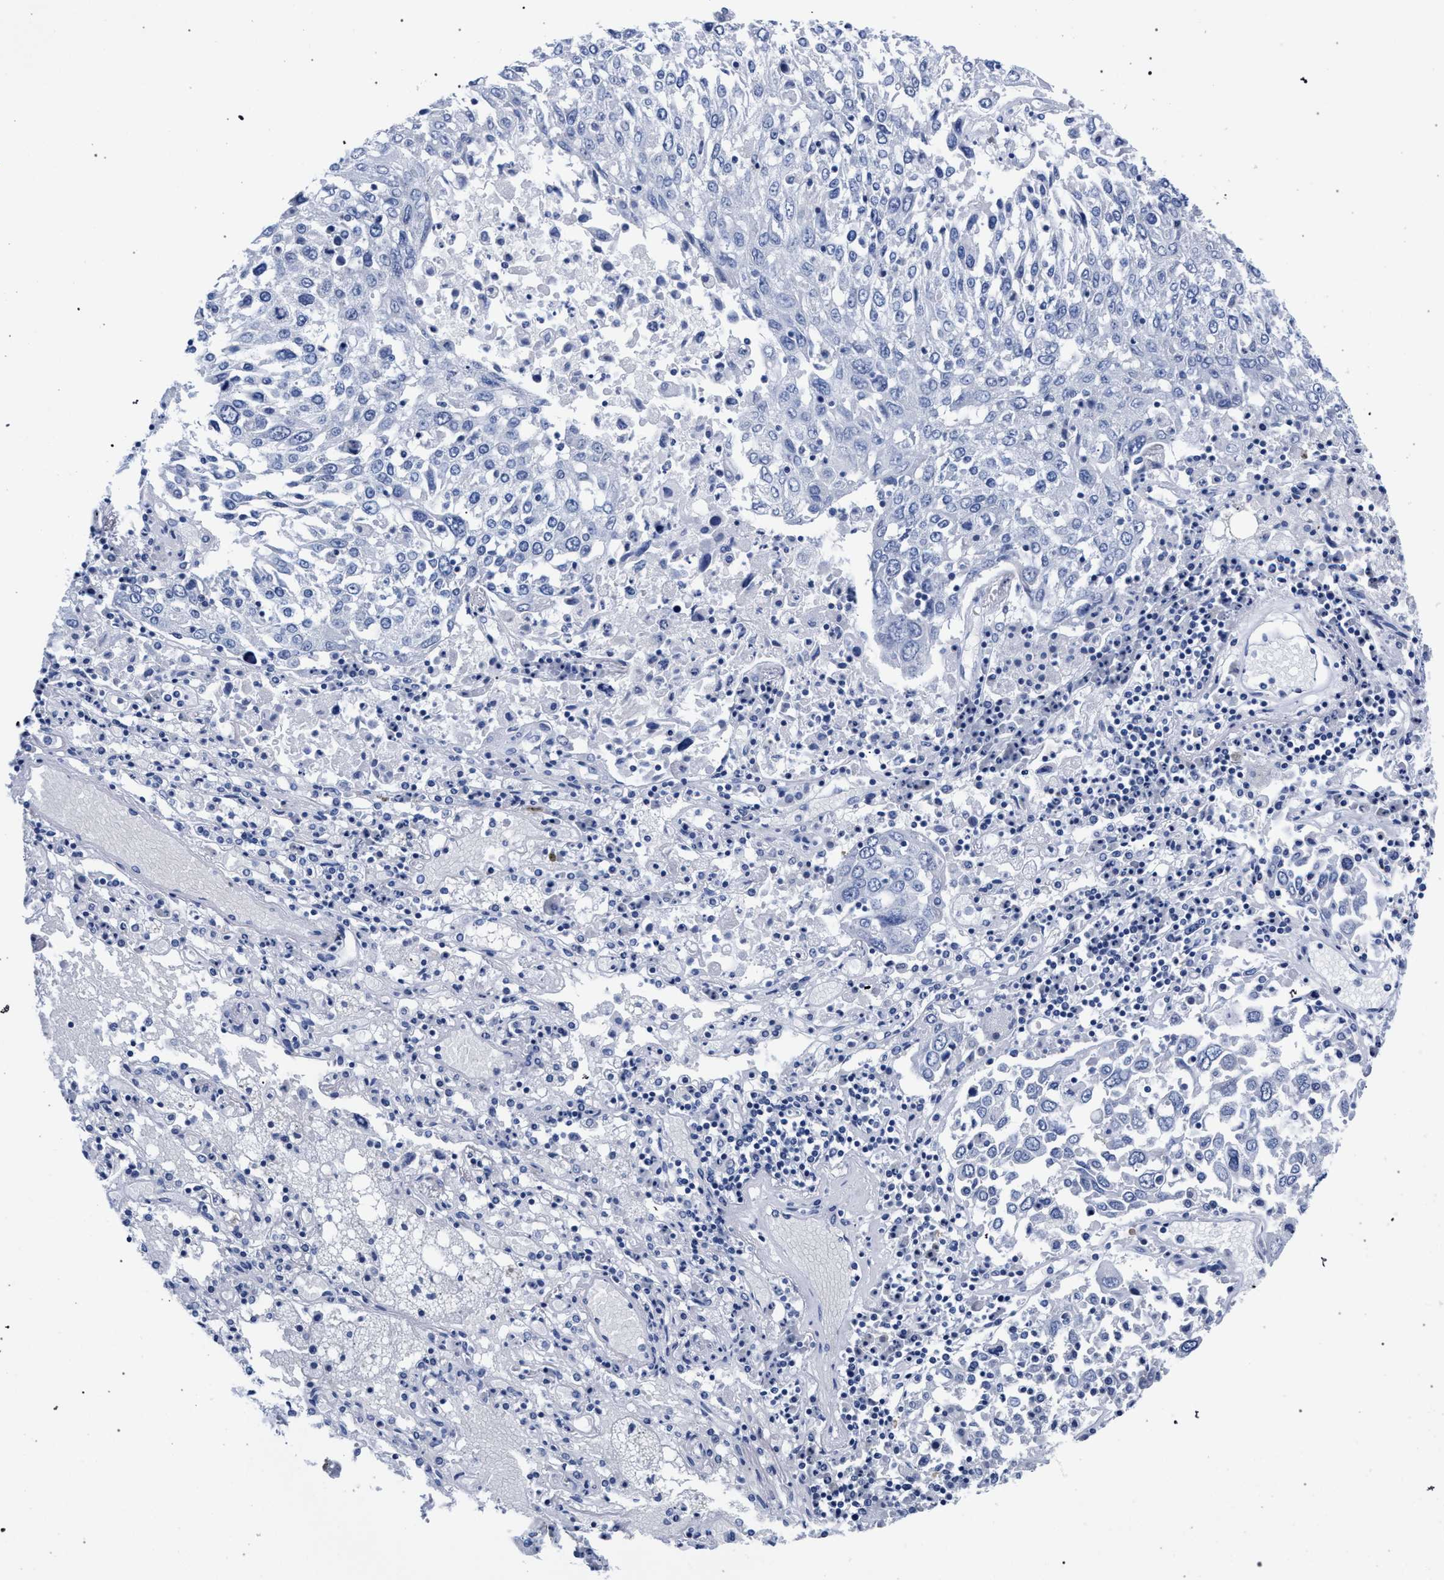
{"staining": {"intensity": "negative", "quantity": "none", "location": "none"}, "tissue": "lung cancer", "cell_type": "Tumor cells", "image_type": "cancer", "snomed": [{"axis": "morphology", "description": "Squamous cell carcinoma, NOS"}, {"axis": "topography", "description": "Lung"}], "caption": "Immunohistochemistry histopathology image of neoplastic tissue: lung cancer stained with DAB displays no significant protein positivity in tumor cells.", "gene": "AKAP4", "patient": {"sex": "male", "age": 65}}